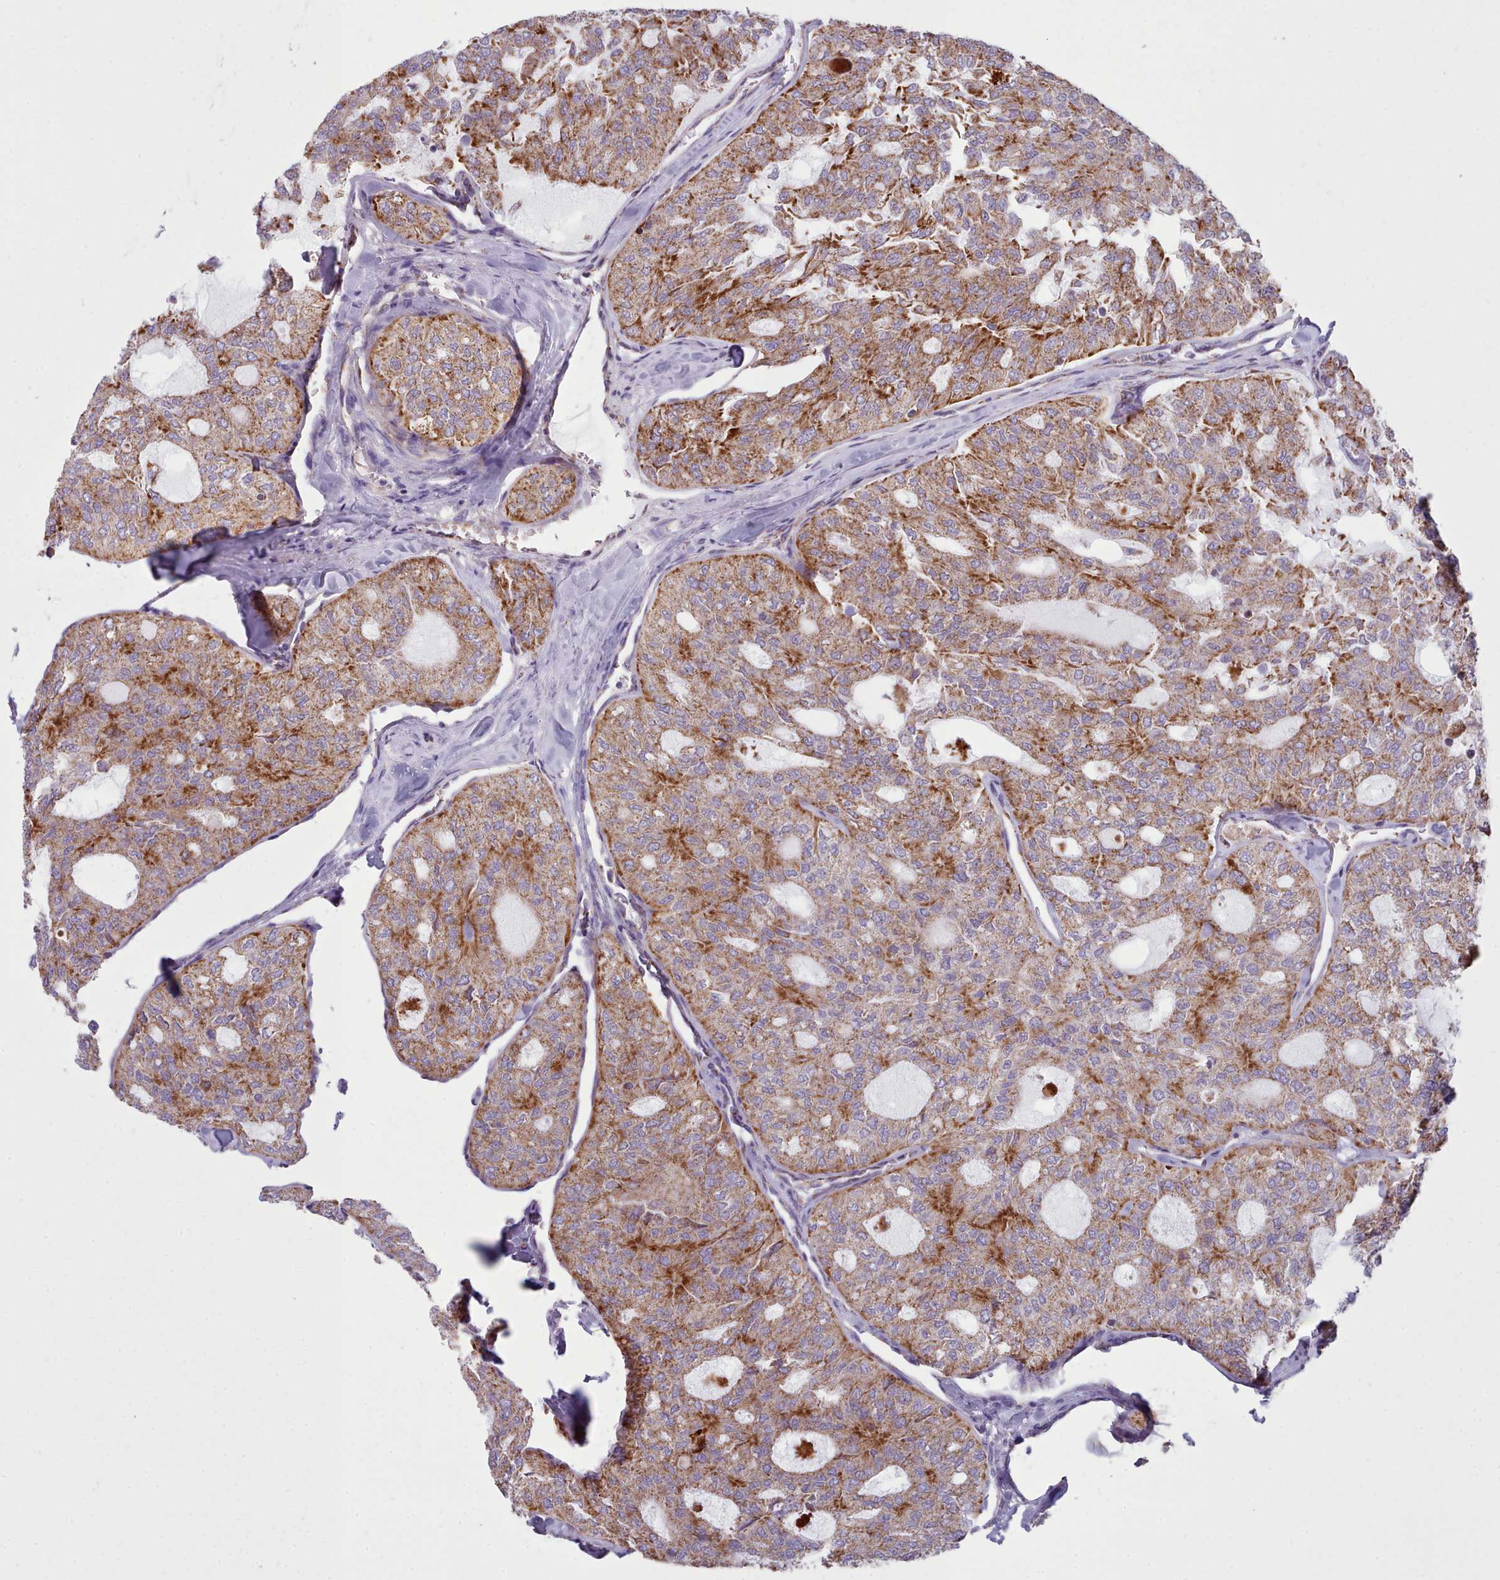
{"staining": {"intensity": "moderate", "quantity": ">75%", "location": "cytoplasmic/membranous"}, "tissue": "thyroid cancer", "cell_type": "Tumor cells", "image_type": "cancer", "snomed": [{"axis": "morphology", "description": "Follicular adenoma carcinoma, NOS"}, {"axis": "topography", "description": "Thyroid gland"}], "caption": "IHC micrograph of neoplastic tissue: human thyroid follicular adenoma carcinoma stained using IHC exhibits medium levels of moderate protein expression localized specifically in the cytoplasmic/membranous of tumor cells, appearing as a cytoplasmic/membranous brown color.", "gene": "SRP54", "patient": {"sex": "male", "age": 75}}